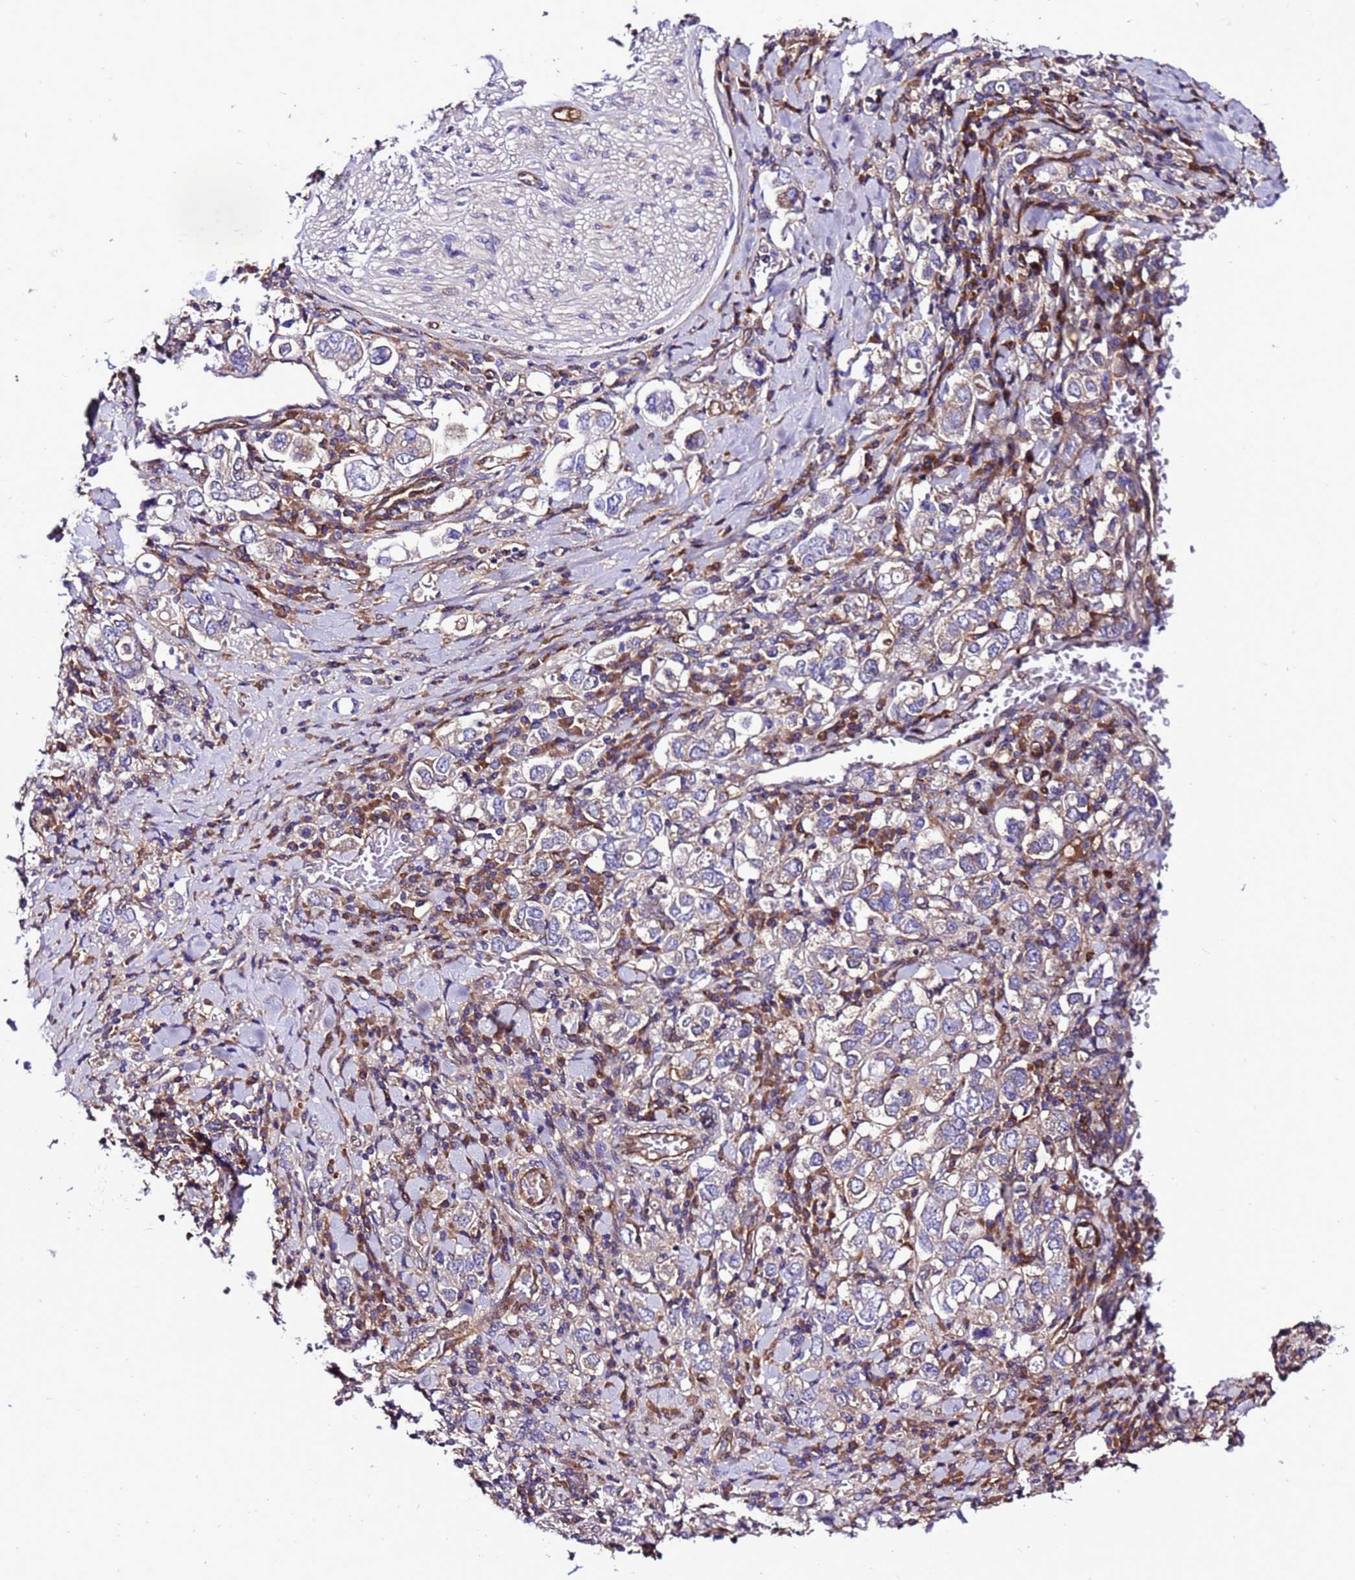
{"staining": {"intensity": "negative", "quantity": "none", "location": "none"}, "tissue": "stomach cancer", "cell_type": "Tumor cells", "image_type": "cancer", "snomed": [{"axis": "morphology", "description": "Adenocarcinoma, NOS"}, {"axis": "topography", "description": "Stomach, upper"}], "caption": "Tumor cells show no significant expression in stomach cancer (adenocarcinoma).", "gene": "RABEP2", "patient": {"sex": "male", "age": 62}}